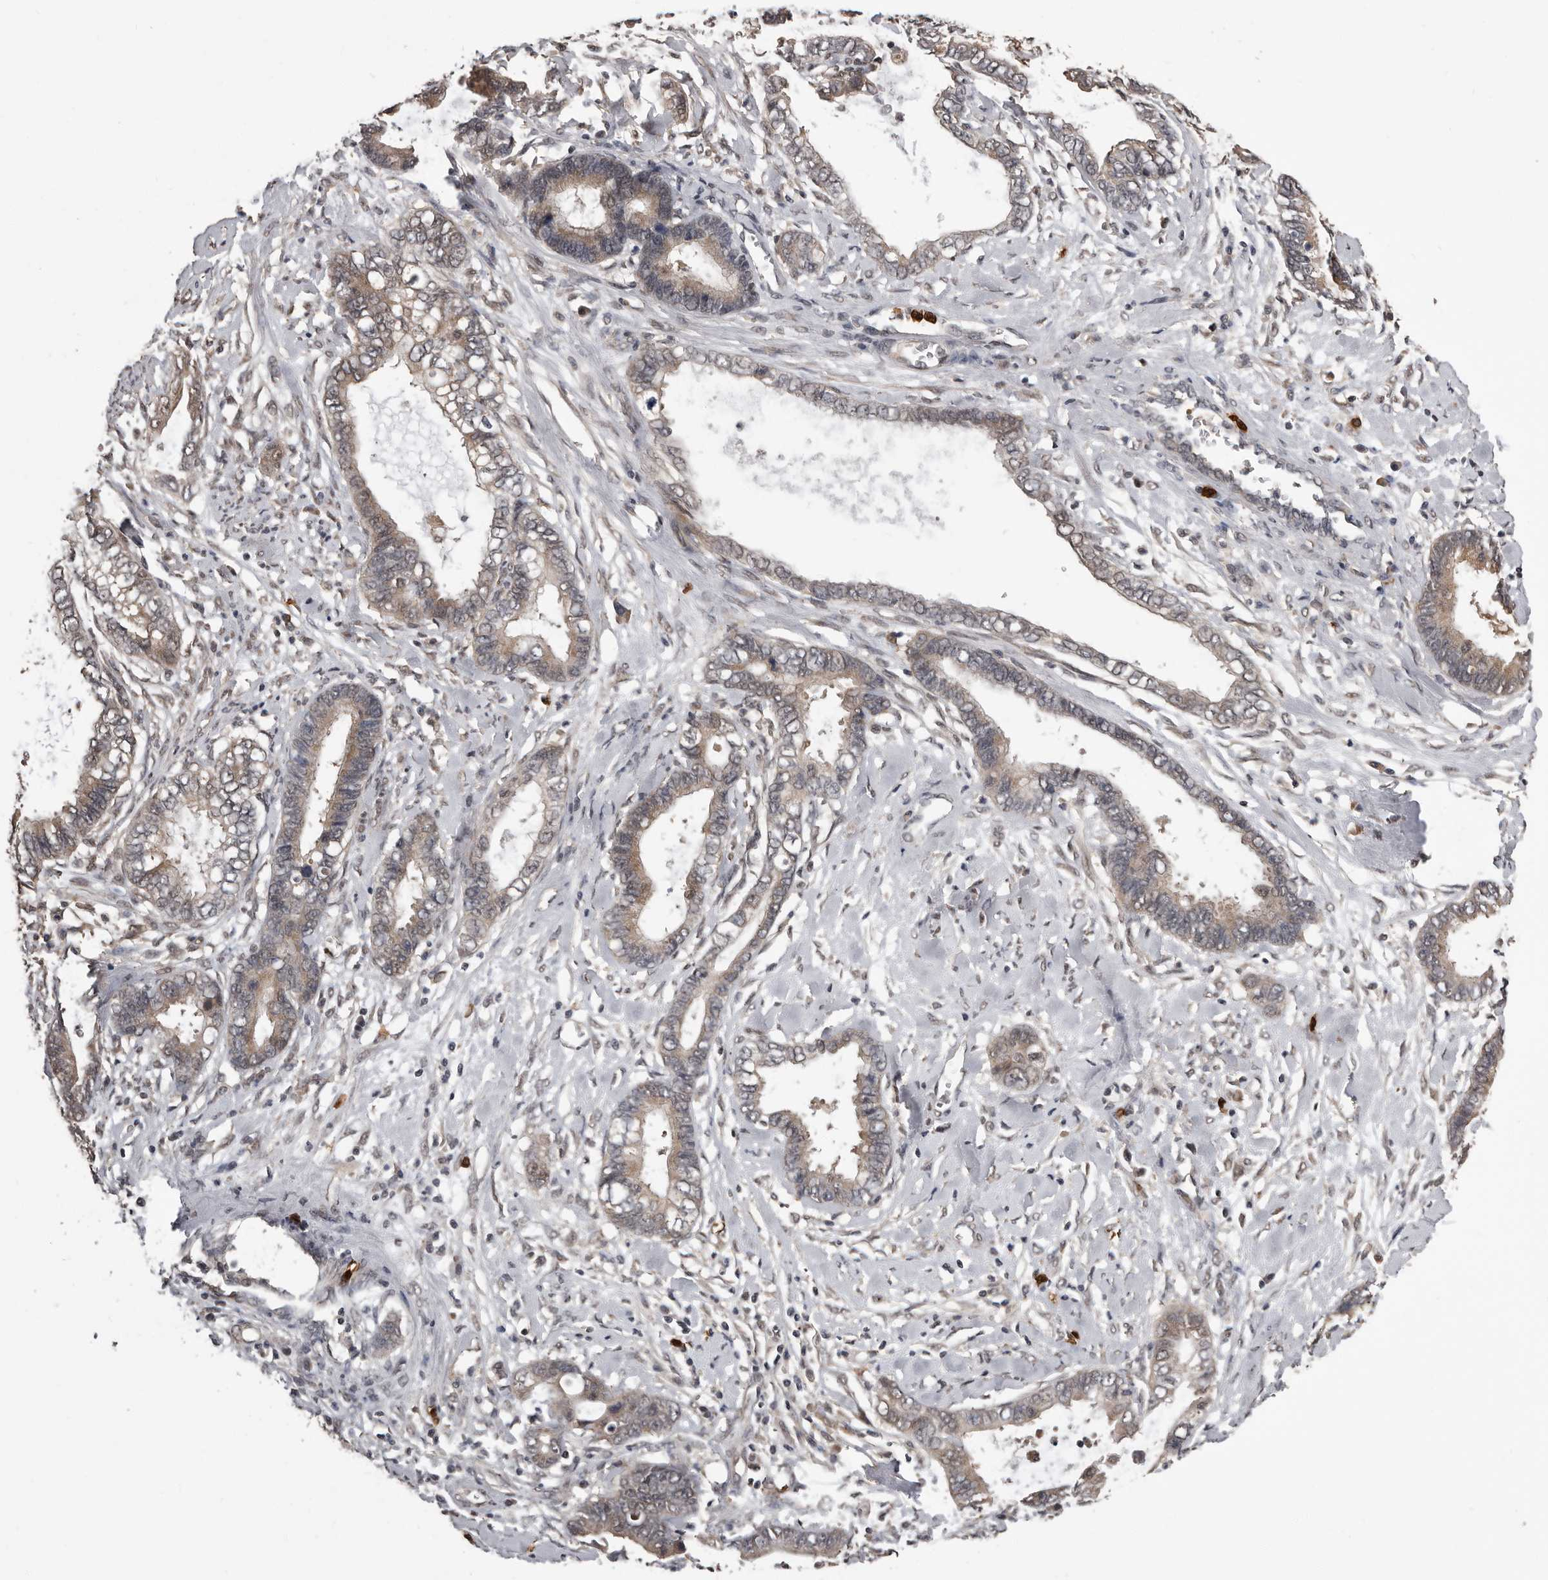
{"staining": {"intensity": "weak", "quantity": ">75%", "location": "cytoplasmic/membranous"}, "tissue": "cervical cancer", "cell_type": "Tumor cells", "image_type": "cancer", "snomed": [{"axis": "morphology", "description": "Adenocarcinoma, NOS"}, {"axis": "topography", "description": "Cervix"}], "caption": "Adenocarcinoma (cervical) stained with a protein marker exhibits weak staining in tumor cells.", "gene": "VPS37A", "patient": {"sex": "female", "age": 44}}